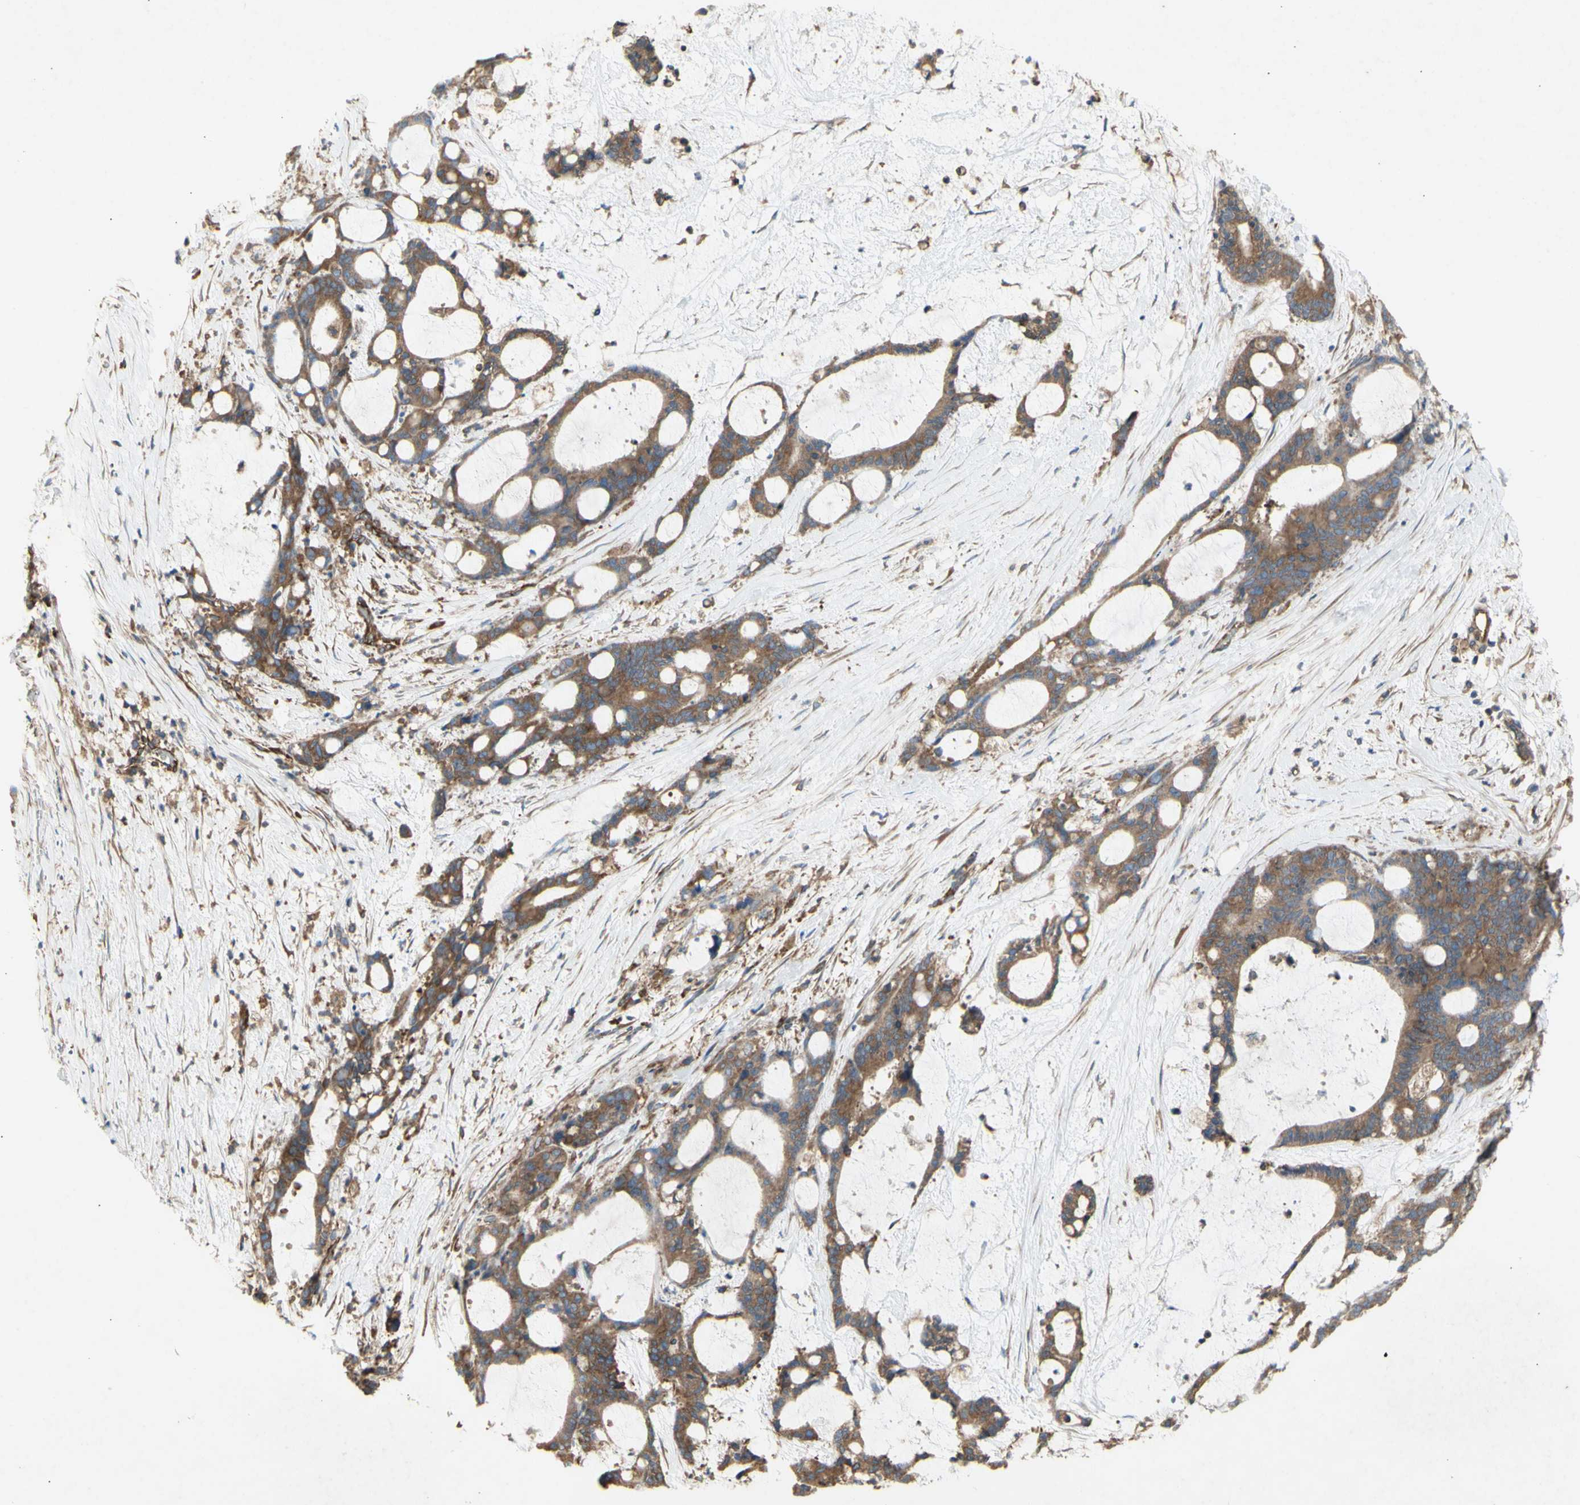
{"staining": {"intensity": "moderate", "quantity": ">75%", "location": "cytoplasmic/membranous"}, "tissue": "liver cancer", "cell_type": "Tumor cells", "image_type": "cancer", "snomed": [{"axis": "morphology", "description": "Cholangiocarcinoma"}, {"axis": "topography", "description": "Liver"}], "caption": "A high-resolution histopathology image shows immunohistochemistry staining of liver cancer (cholangiocarcinoma), which demonstrates moderate cytoplasmic/membranous expression in about >75% of tumor cells.", "gene": "KLC1", "patient": {"sex": "female", "age": 73}}